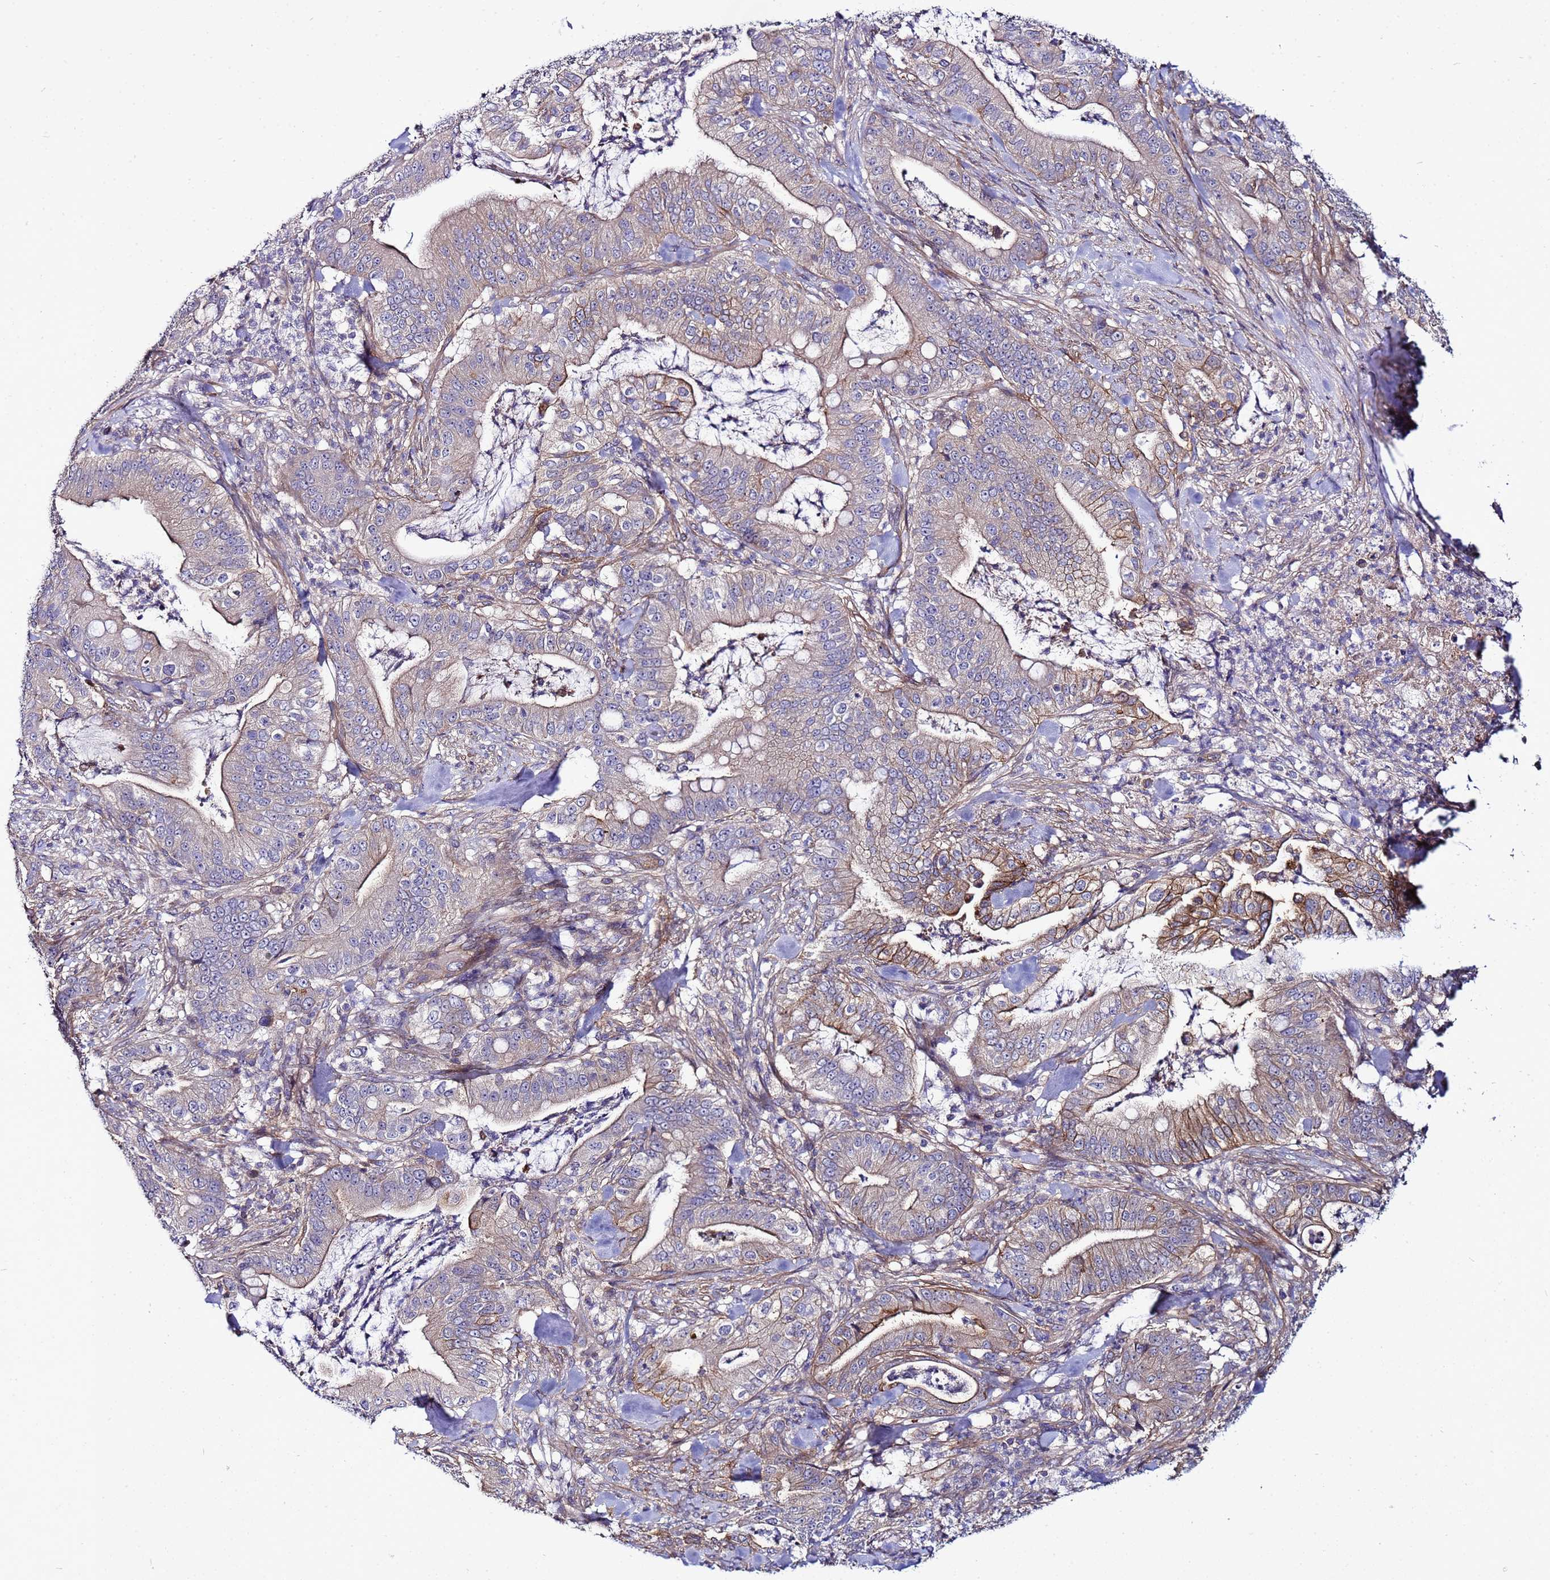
{"staining": {"intensity": "moderate", "quantity": "<25%", "location": "cytoplasmic/membranous"}, "tissue": "pancreatic cancer", "cell_type": "Tumor cells", "image_type": "cancer", "snomed": [{"axis": "morphology", "description": "Adenocarcinoma, NOS"}, {"axis": "topography", "description": "Pancreas"}], "caption": "Brown immunohistochemical staining in human pancreatic adenocarcinoma reveals moderate cytoplasmic/membranous staining in about <25% of tumor cells.", "gene": "STK38", "patient": {"sex": "male", "age": 71}}